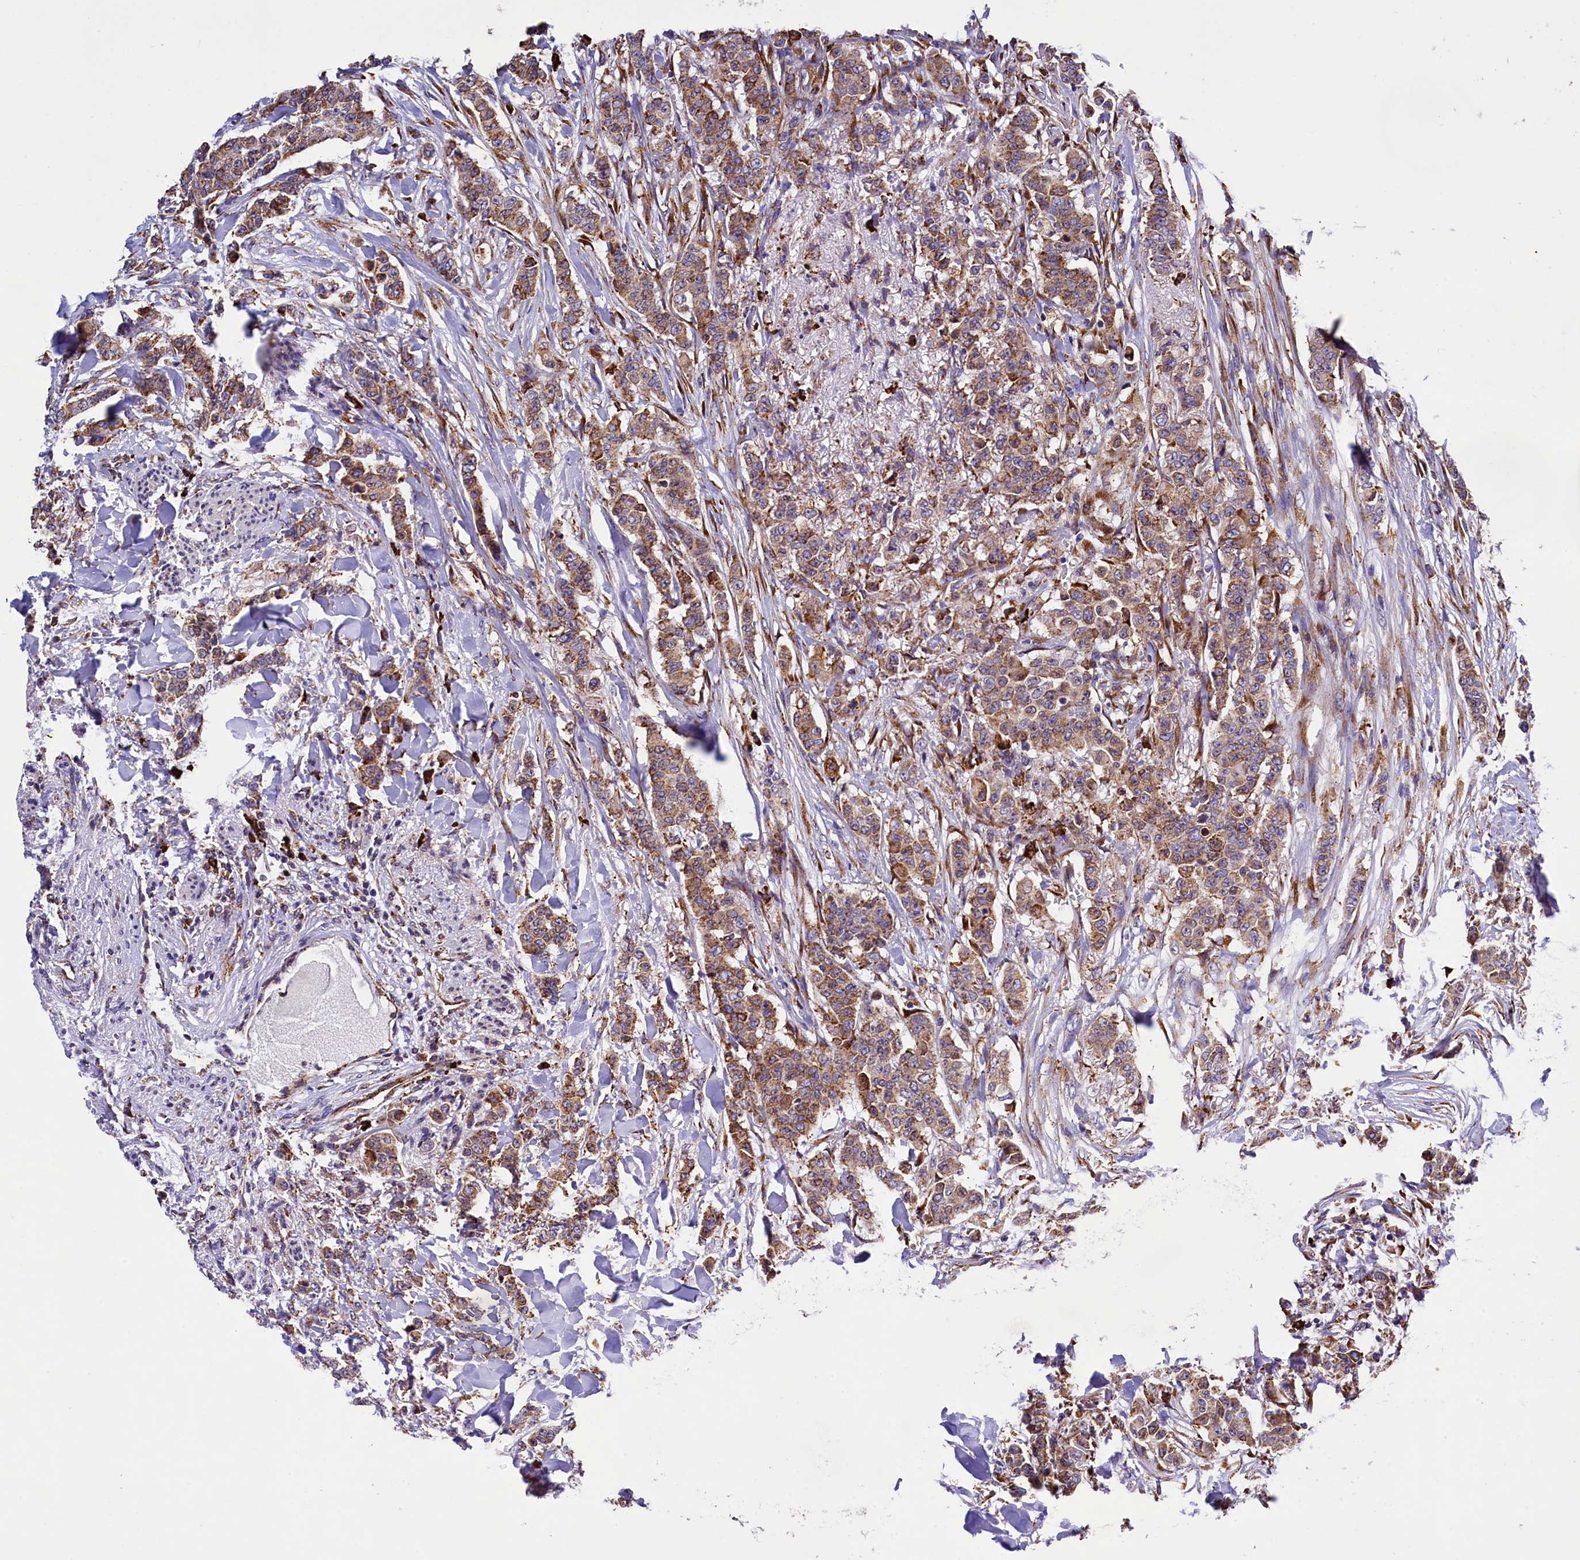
{"staining": {"intensity": "moderate", "quantity": ">75%", "location": "cytoplasmic/membranous"}, "tissue": "breast cancer", "cell_type": "Tumor cells", "image_type": "cancer", "snomed": [{"axis": "morphology", "description": "Duct carcinoma"}, {"axis": "topography", "description": "Breast"}], "caption": "Protein expression analysis of human breast intraductal carcinoma reveals moderate cytoplasmic/membranous staining in approximately >75% of tumor cells.", "gene": "CAPS2", "patient": {"sex": "female", "age": 40}}